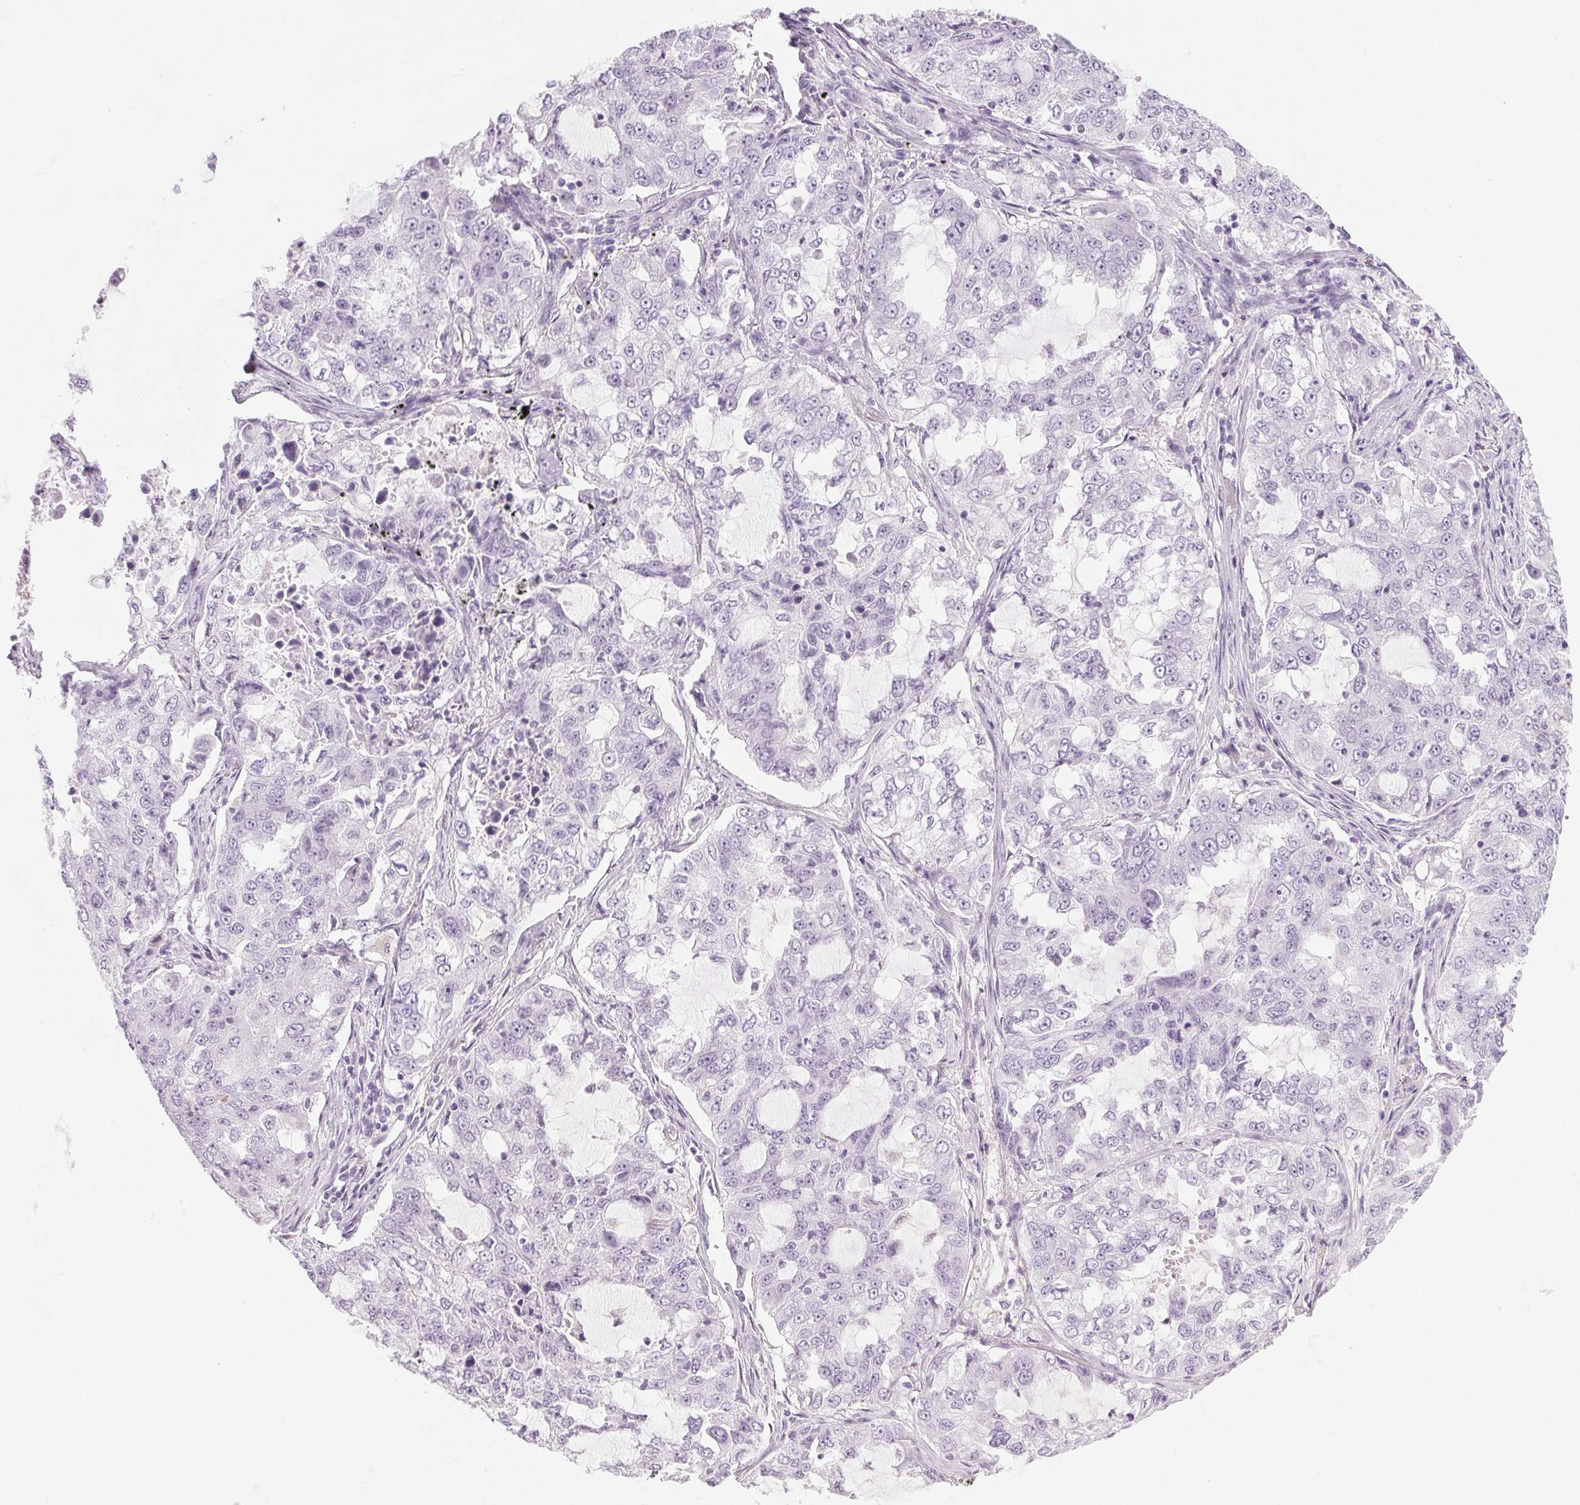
{"staining": {"intensity": "negative", "quantity": "none", "location": "none"}, "tissue": "lung cancer", "cell_type": "Tumor cells", "image_type": "cancer", "snomed": [{"axis": "morphology", "description": "Adenocarcinoma, NOS"}, {"axis": "topography", "description": "Lung"}], "caption": "Tumor cells show no significant protein expression in lung cancer (adenocarcinoma).", "gene": "SLC6A19", "patient": {"sex": "female", "age": 61}}